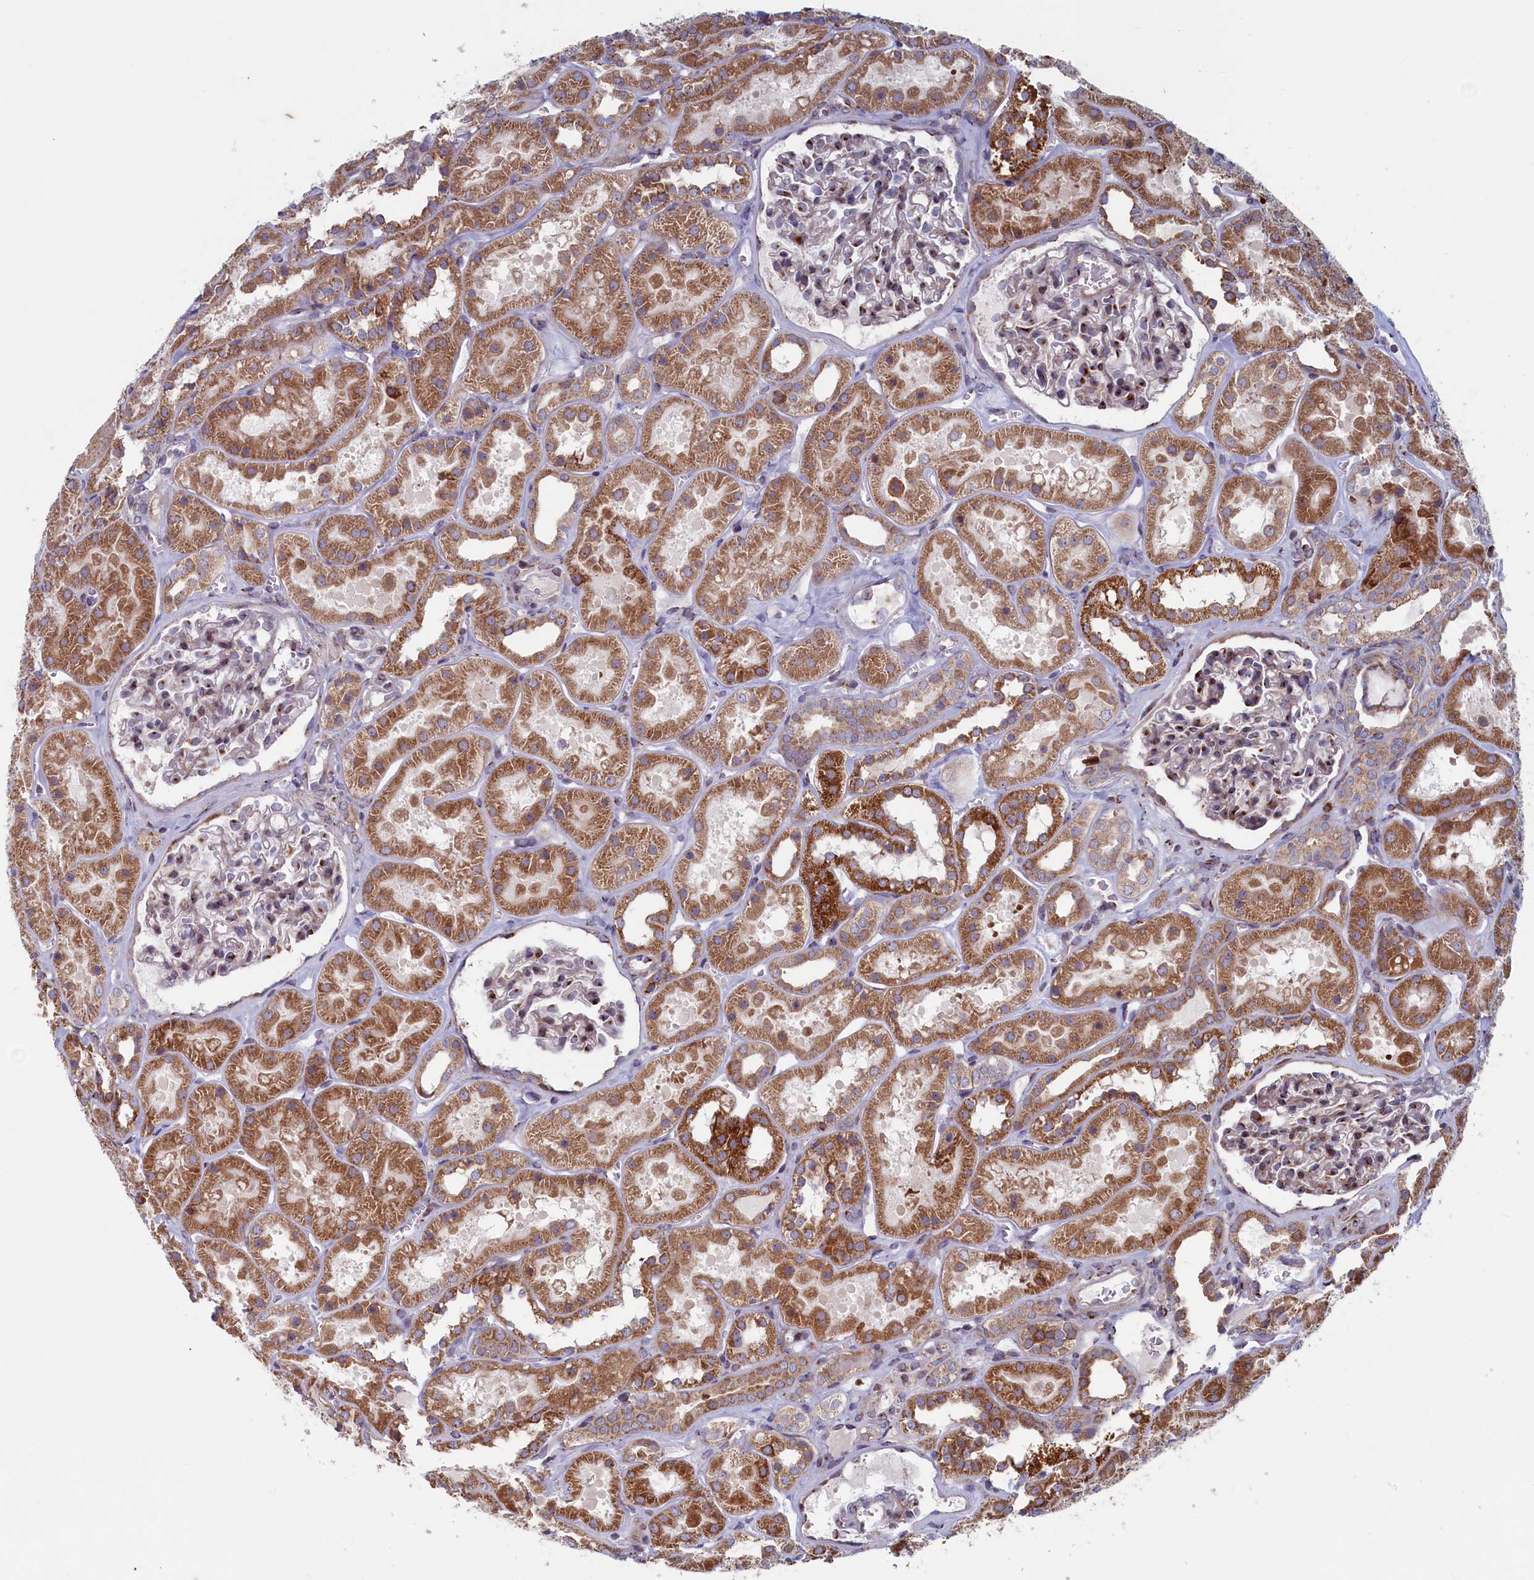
{"staining": {"intensity": "moderate", "quantity": "25%-75%", "location": "cytoplasmic/membranous"}, "tissue": "kidney", "cell_type": "Cells in glomeruli", "image_type": "normal", "snomed": [{"axis": "morphology", "description": "Normal tissue, NOS"}, {"axis": "topography", "description": "Kidney"}], "caption": "Immunohistochemical staining of benign kidney displays moderate cytoplasmic/membranous protein positivity in approximately 25%-75% of cells in glomeruli. Using DAB (3,3'-diaminobenzidine) (brown) and hematoxylin (blue) stains, captured at high magnification using brightfield microscopy.", "gene": "MTFMT", "patient": {"sex": "female", "age": 41}}